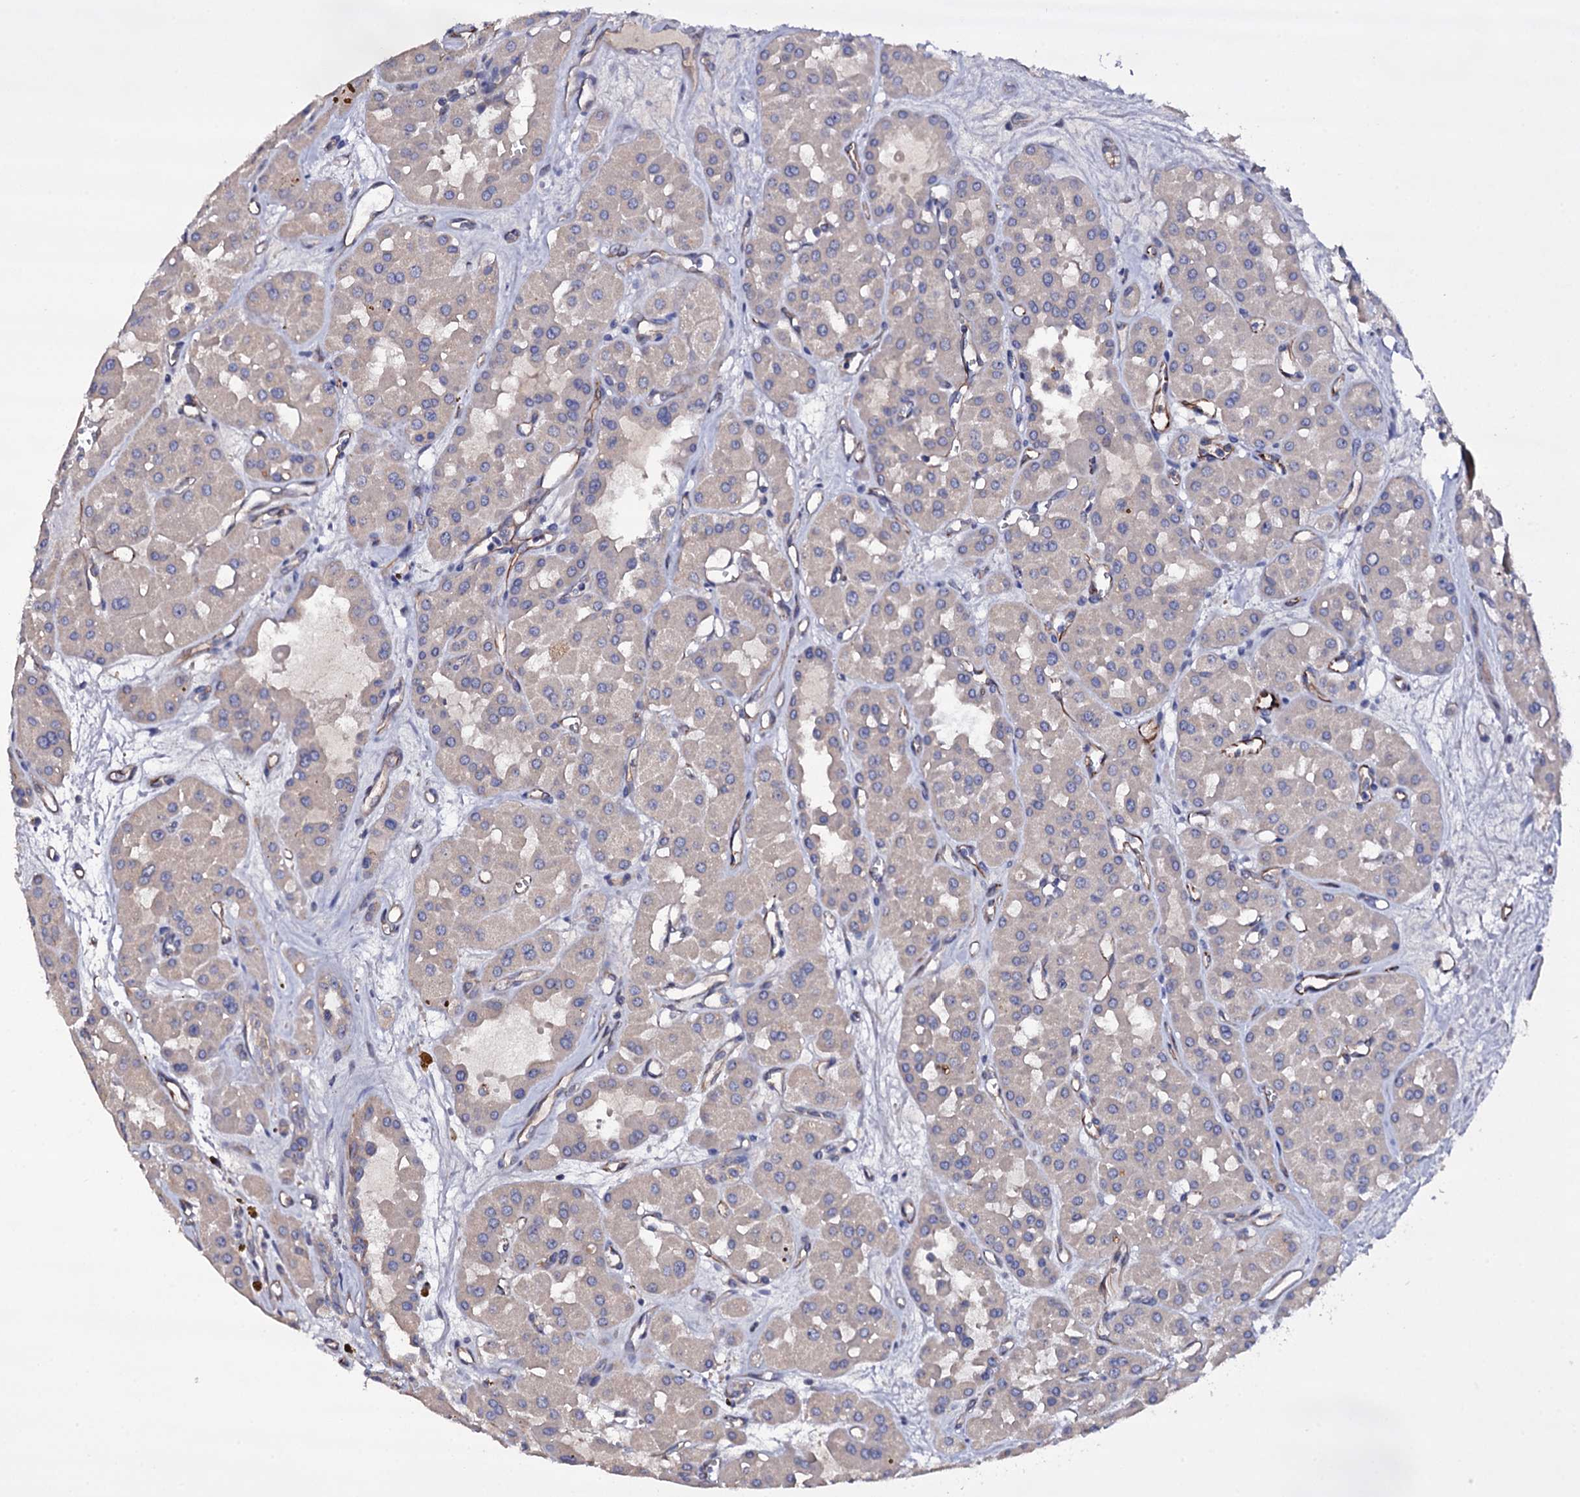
{"staining": {"intensity": "negative", "quantity": "none", "location": "none"}, "tissue": "renal cancer", "cell_type": "Tumor cells", "image_type": "cancer", "snomed": [{"axis": "morphology", "description": "Carcinoma, NOS"}, {"axis": "topography", "description": "Kidney"}], "caption": "Human renal cancer stained for a protein using IHC demonstrates no positivity in tumor cells.", "gene": "BCL2L14", "patient": {"sex": "female", "age": 75}}